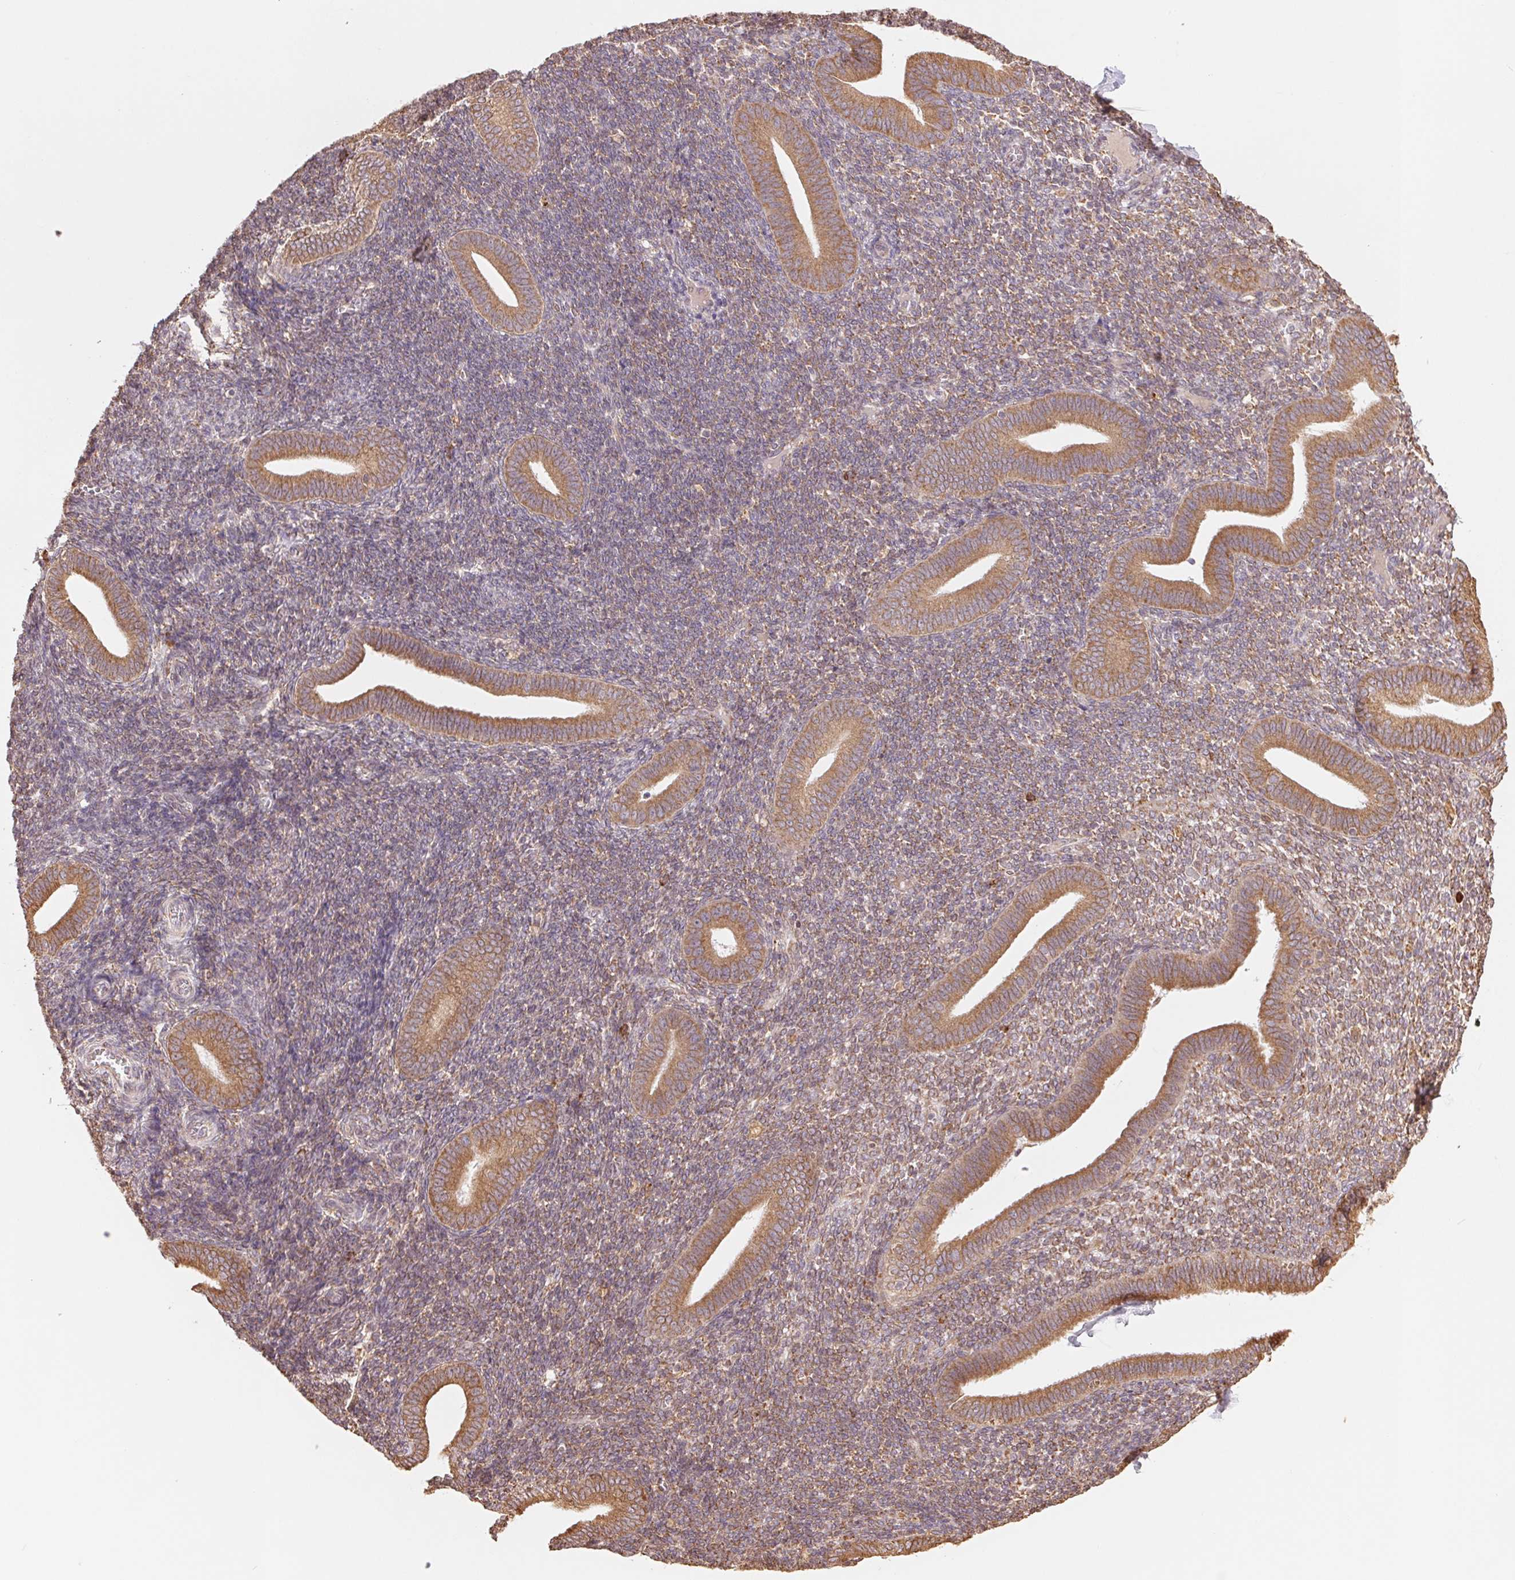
{"staining": {"intensity": "moderate", "quantity": "25%-75%", "location": "cytoplasmic/membranous"}, "tissue": "endometrium", "cell_type": "Cells in endometrial stroma", "image_type": "normal", "snomed": [{"axis": "morphology", "description": "Normal tissue, NOS"}, {"axis": "topography", "description": "Endometrium"}], "caption": "This micrograph shows IHC staining of normal human endometrium, with medium moderate cytoplasmic/membranous staining in approximately 25%-75% of cells in endometrial stroma.", "gene": "RPN1", "patient": {"sex": "female", "age": 25}}